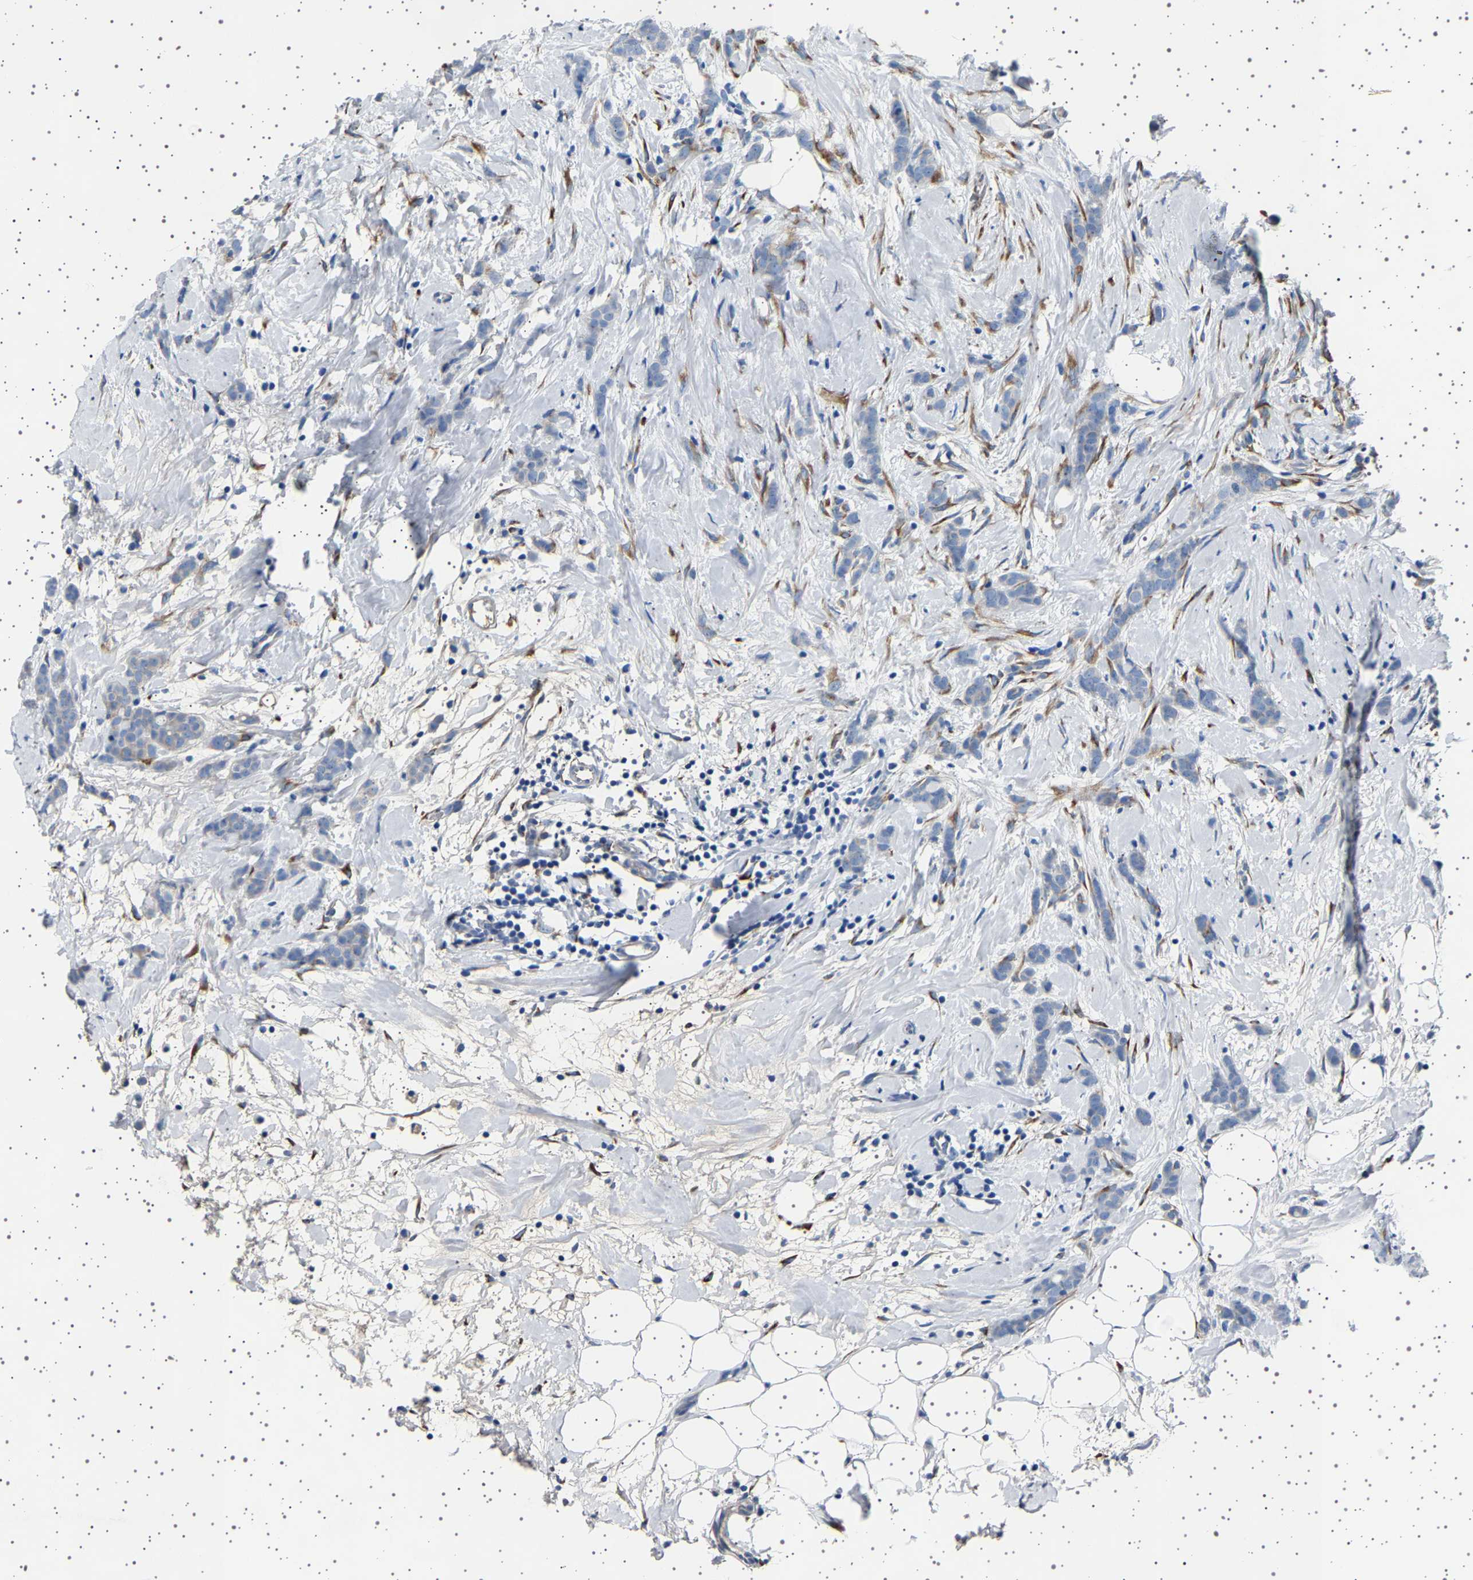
{"staining": {"intensity": "negative", "quantity": "none", "location": "none"}, "tissue": "breast cancer", "cell_type": "Tumor cells", "image_type": "cancer", "snomed": [{"axis": "morphology", "description": "Lobular carcinoma, in situ"}, {"axis": "morphology", "description": "Lobular carcinoma"}, {"axis": "topography", "description": "Breast"}], "caption": "Breast lobular carcinoma in situ was stained to show a protein in brown. There is no significant positivity in tumor cells.", "gene": "FTCD", "patient": {"sex": "female", "age": 41}}